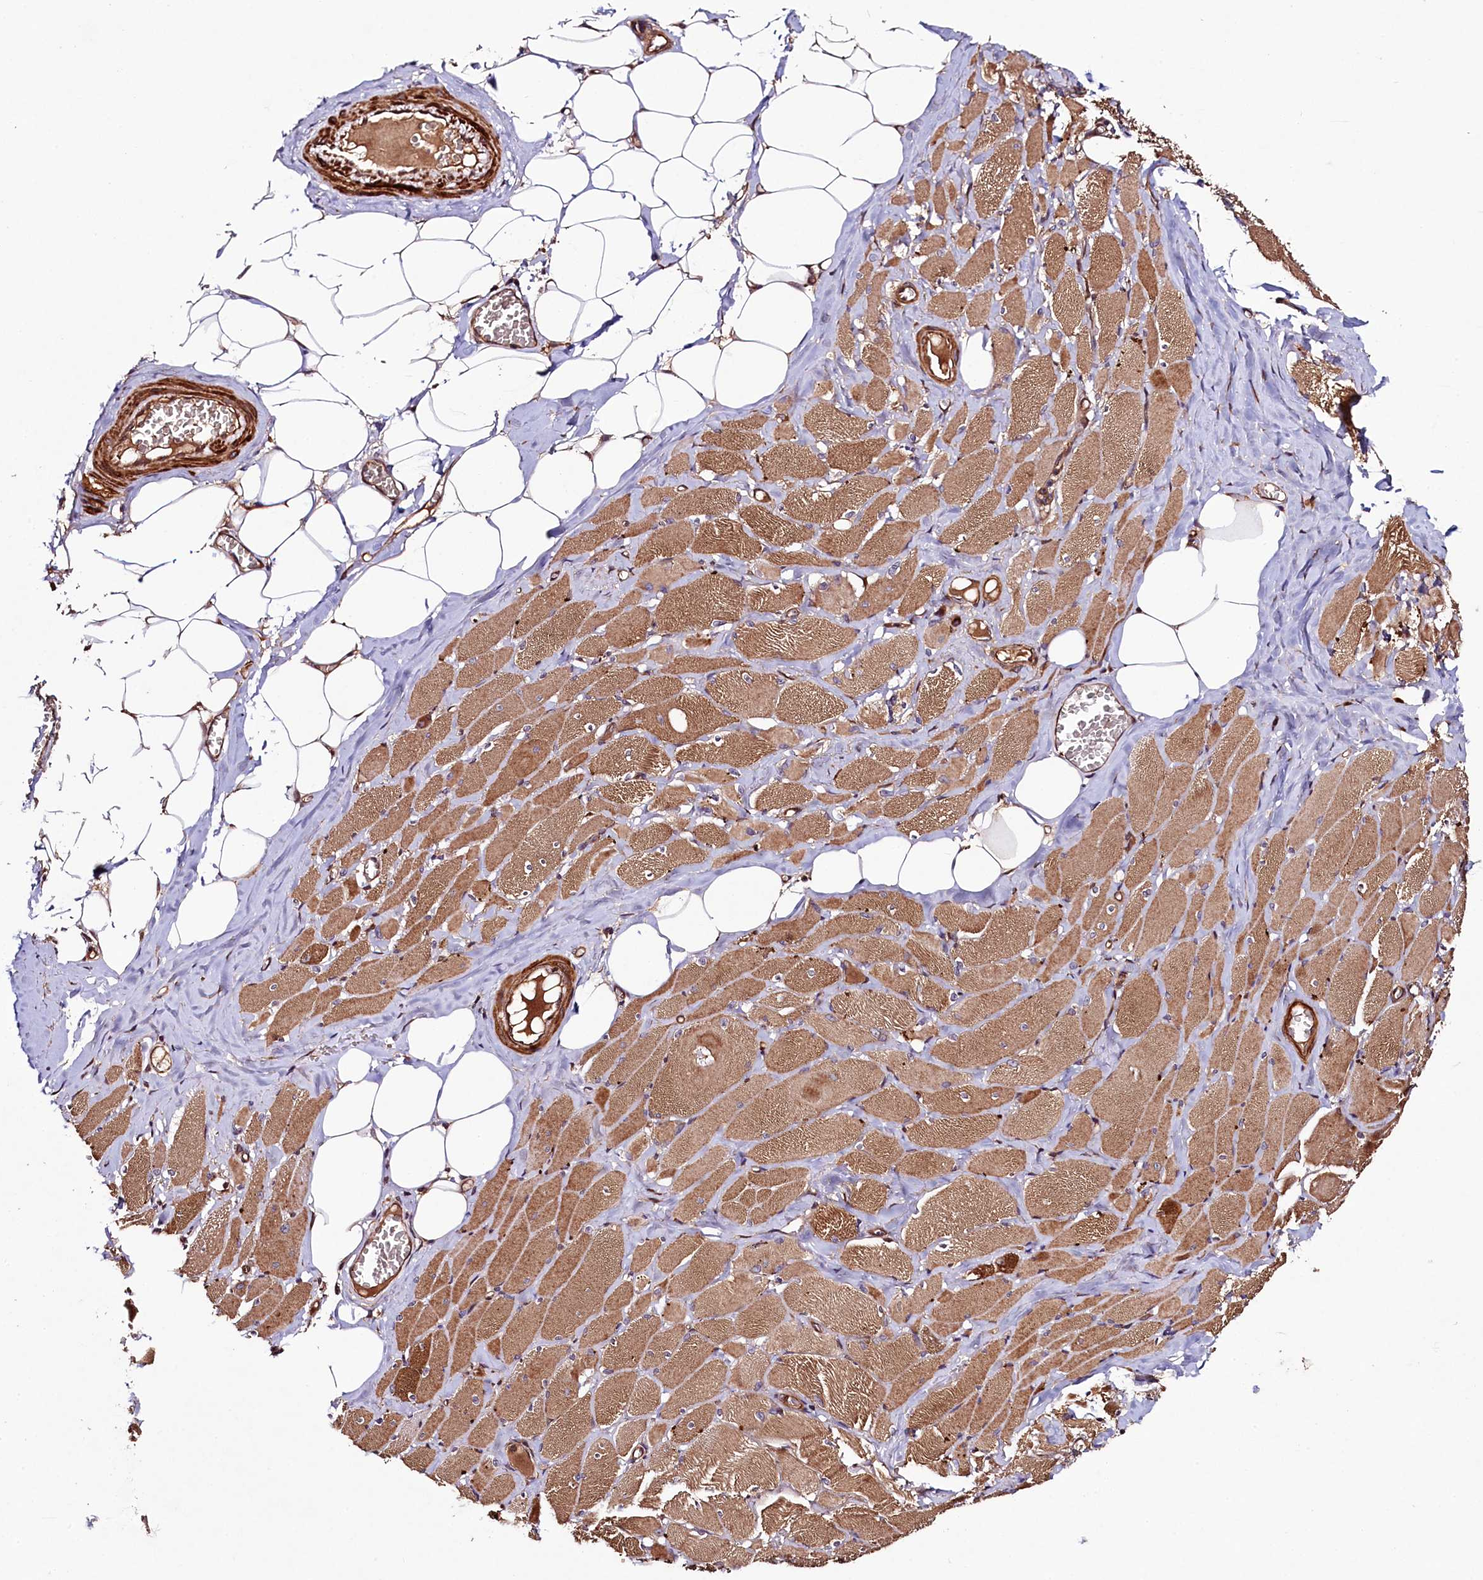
{"staining": {"intensity": "strong", "quantity": ">75%", "location": "cytoplasmic/membranous"}, "tissue": "skeletal muscle", "cell_type": "Myocytes", "image_type": "normal", "snomed": [{"axis": "morphology", "description": "Normal tissue, NOS"}, {"axis": "morphology", "description": "Basal cell carcinoma"}, {"axis": "topography", "description": "Skeletal muscle"}], "caption": "Immunohistochemical staining of benign skeletal muscle exhibits high levels of strong cytoplasmic/membranous expression in about >75% of myocytes.", "gene": "CCDC102A", "patient": {"sex": "female", "age": 64}}